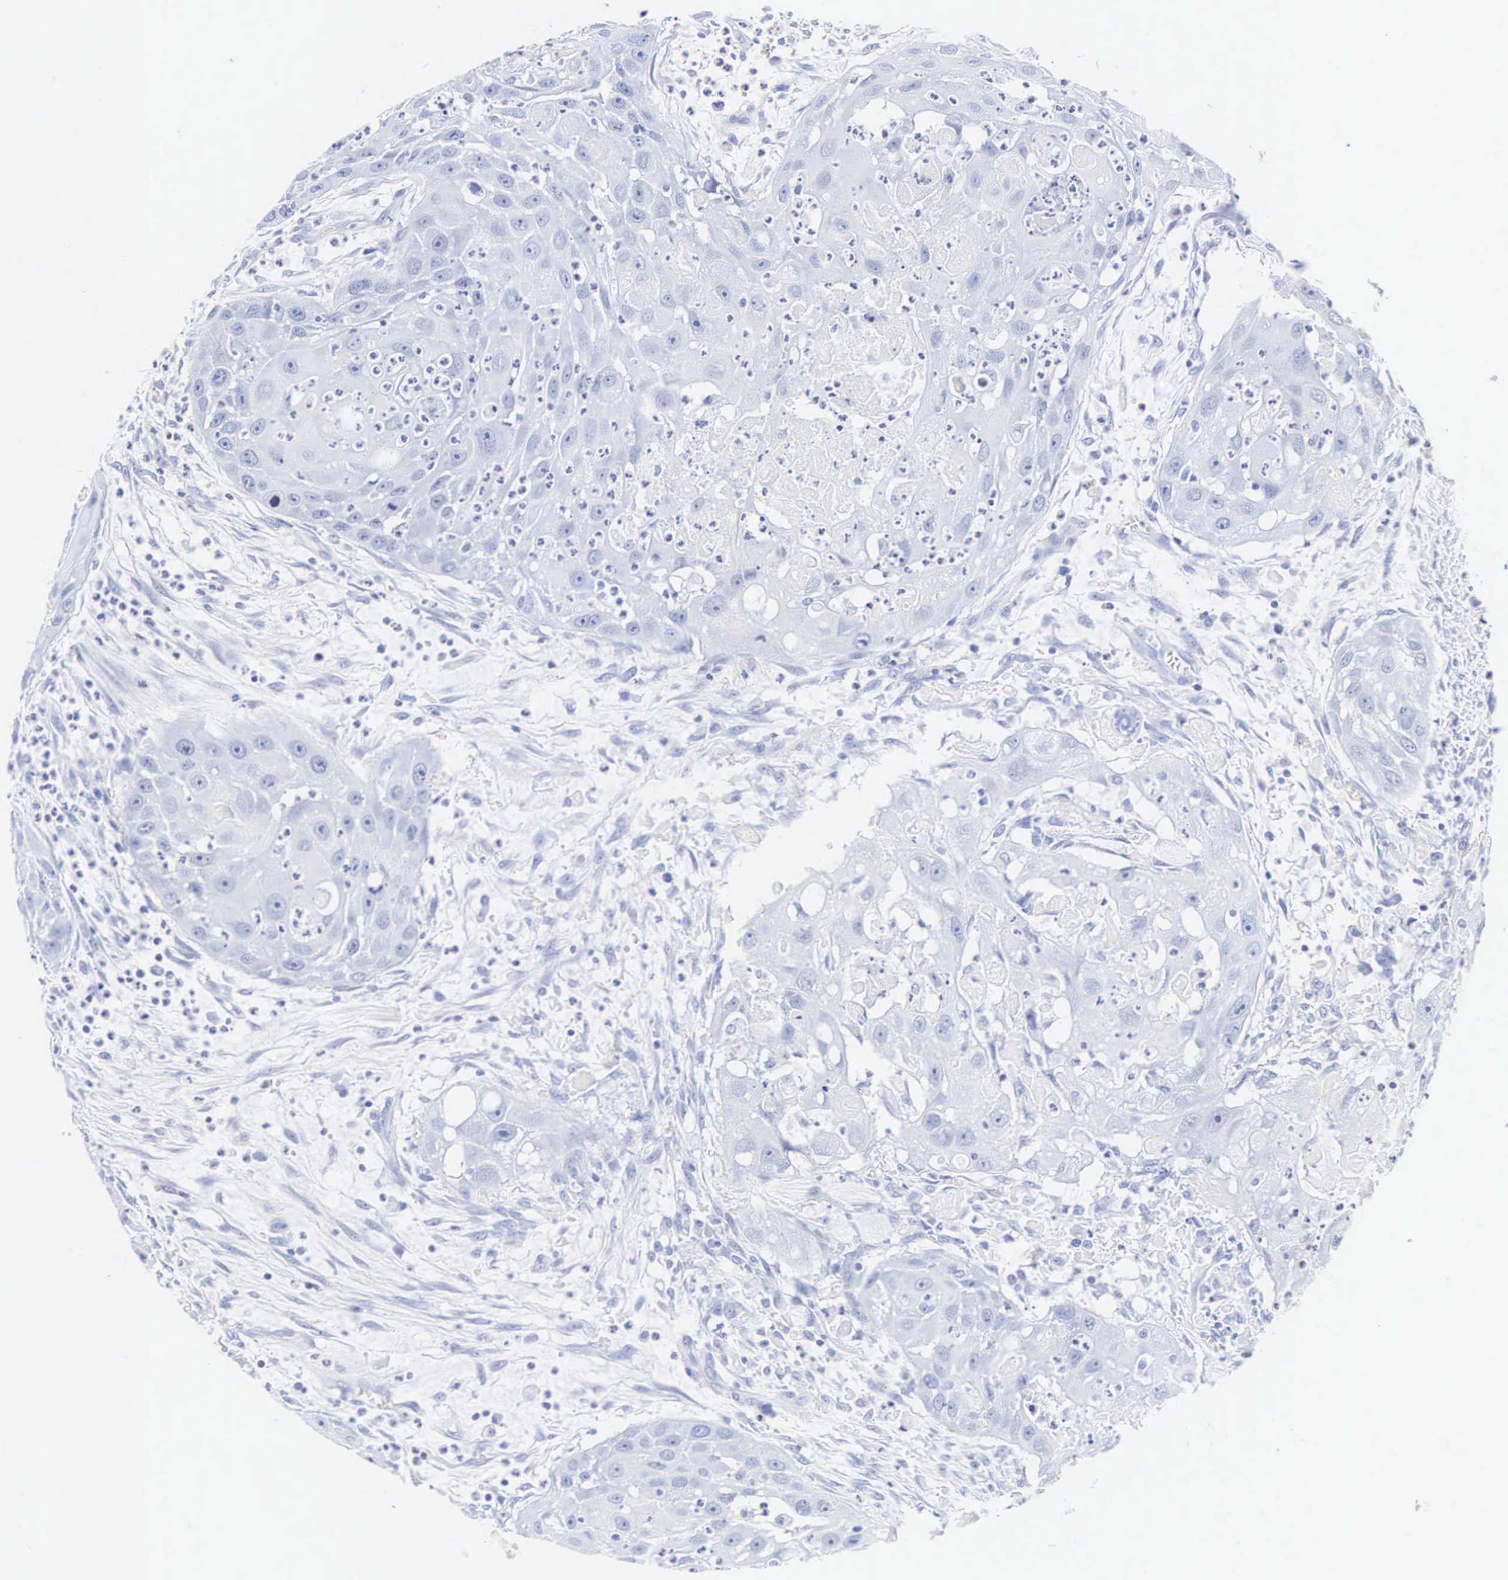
{"staining": {"intensity": "negative", "quantity": "none", "location": "none"}, "tissue": "head and neck cancer", "cell_type": "Tumor cells", "image_type": "cancer", "snomed": [{"axis": "morphology", "description": "Squamous cell carcinoma, NOS"}, {"axis": "topography", "description": "Head-Neck"}], "caption": "The image shows no significant staining in tumor cells of squamous cell carcinoma (head and neck). (Immunohistochemistry, brightfield microscopy, high magnification).", "gene": "INS", "patient": {"sex": "male", "age": 64}}